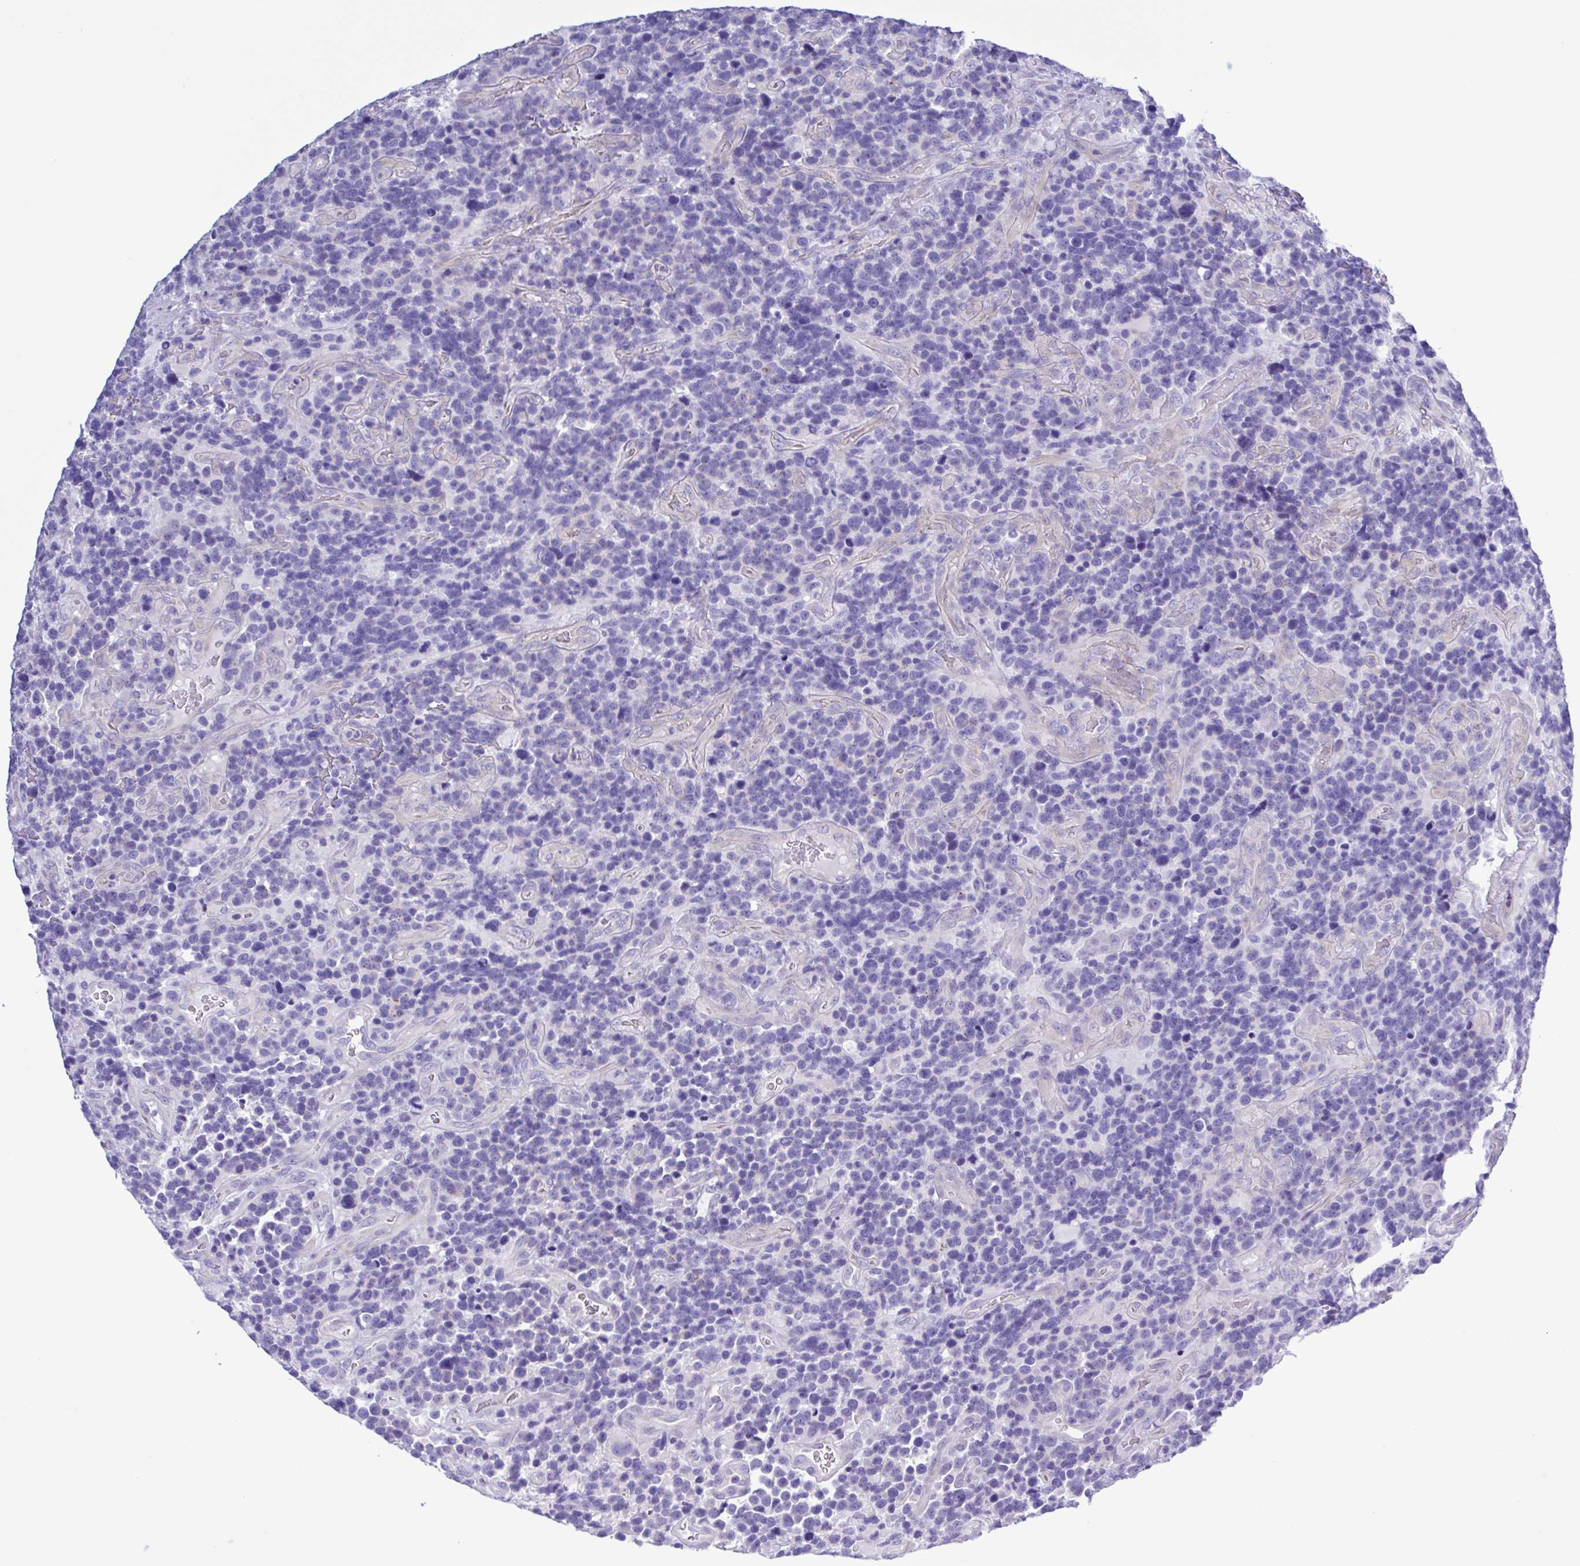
{"staining": {"intensity": "negative", "quantity": "none", "location": "none"}, "tissue": "glioma", "cell_type": "Tumor cells", "image_type": "cancer", "snomed": [{"axis": "morphology", "description": "Glioma, malignant, High grade"}, {"axis": "topography", "description": "Brain"}], "caption": "DAB (3,3'-diaminobenzidine) immunohistochemical staining of human high-grade glioma (malignant) displays no significant staining in tumor cells.", "gene": "CYP11A1", "patient": {"sex": "male", "age": 33}}